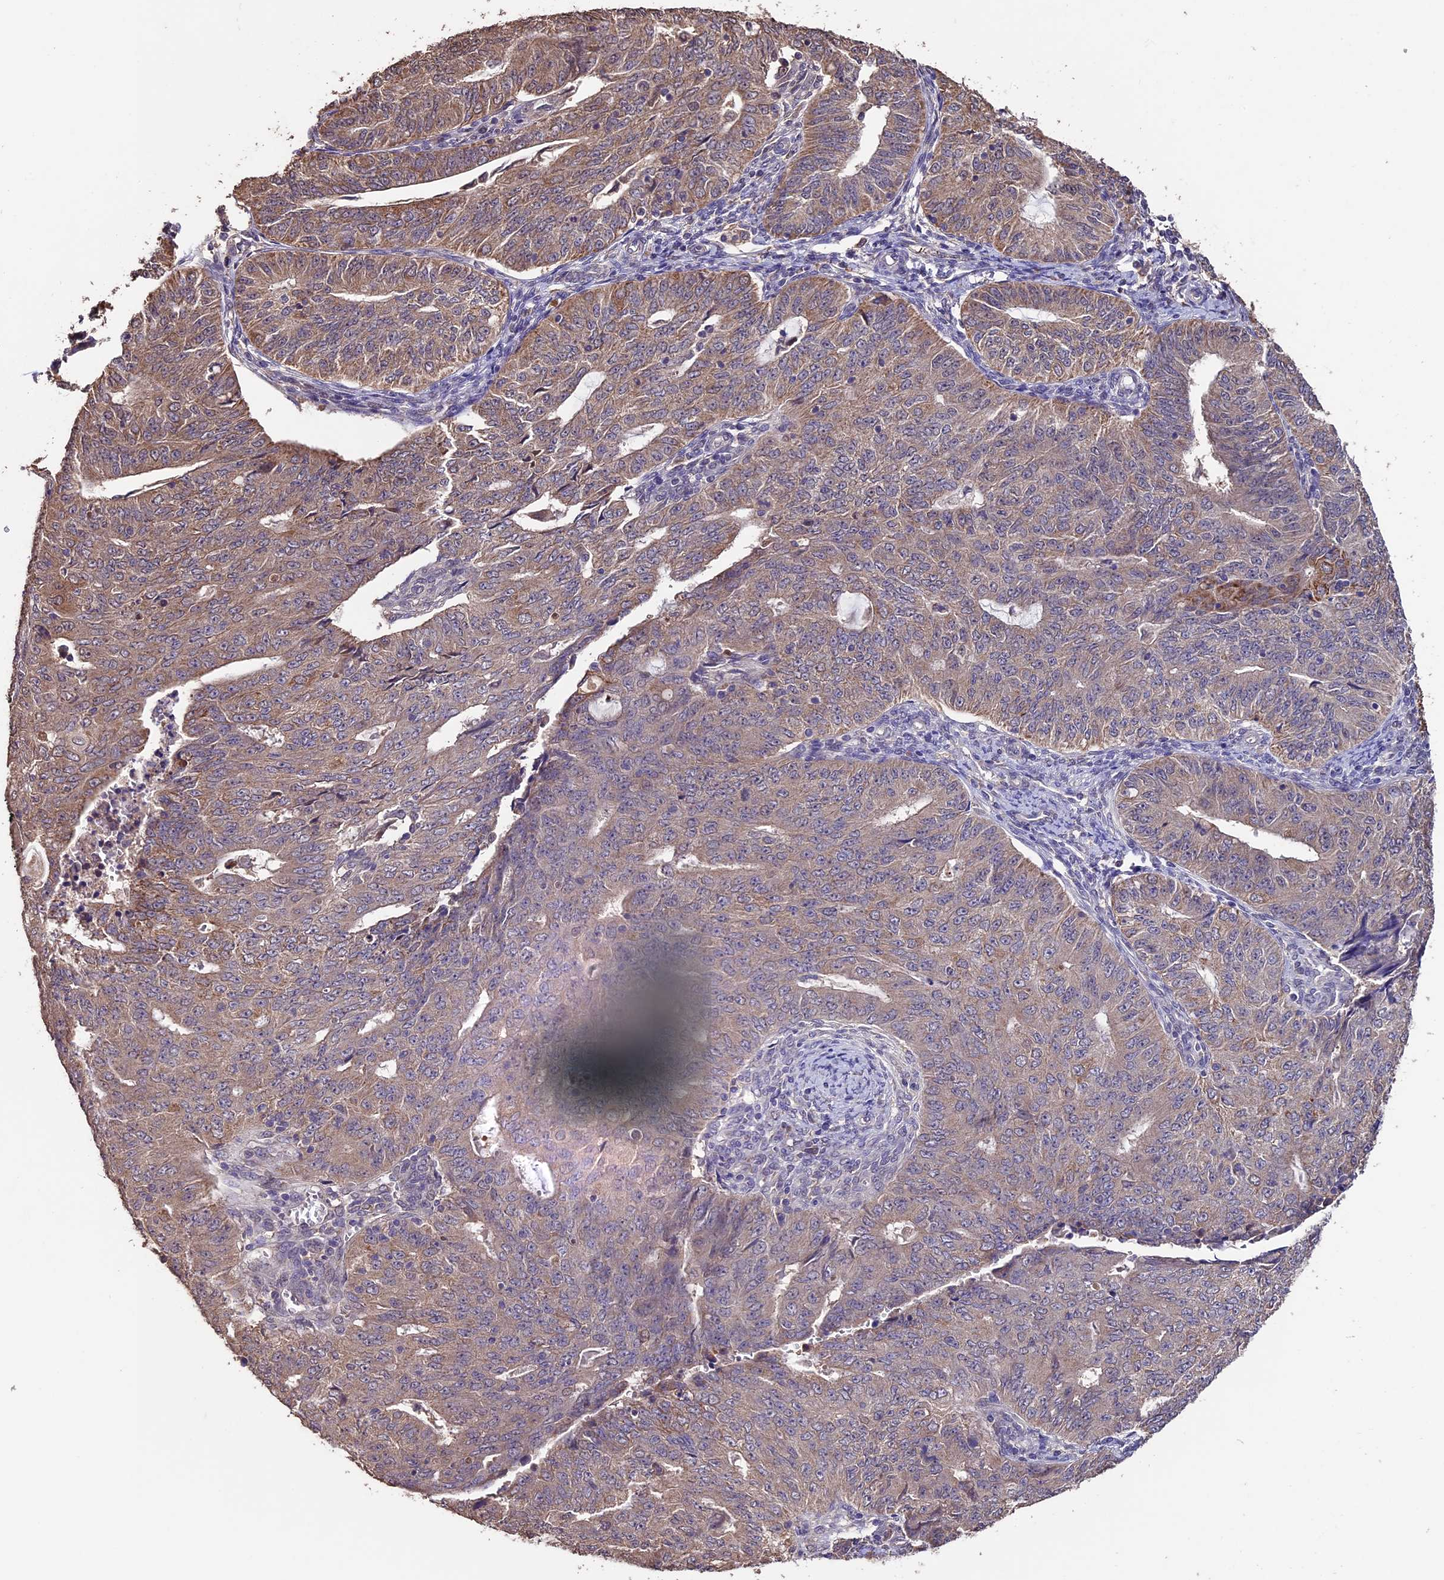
{"staining": {"intensity": "moderate", "quantity": ">75%", "location": "cytoplasmic/membranous"}, "tissue": "endometrial cancer", "cell_type": "Tumor cells", "image_type": "cancer", "snomed": [{"axis": "morphology", "description": "Adenocarcinoma, NOS"}, {"axis": "topography", "description": "Endometrium"}], "caption": "The histopathology image exhibits a brown stain indicating the presence of a protein in the cytoplasmic/membranous of tumor cells in endometrial cancer.", "gene": "DIS3L", "patient": {"sex": "female", "age": 32}}